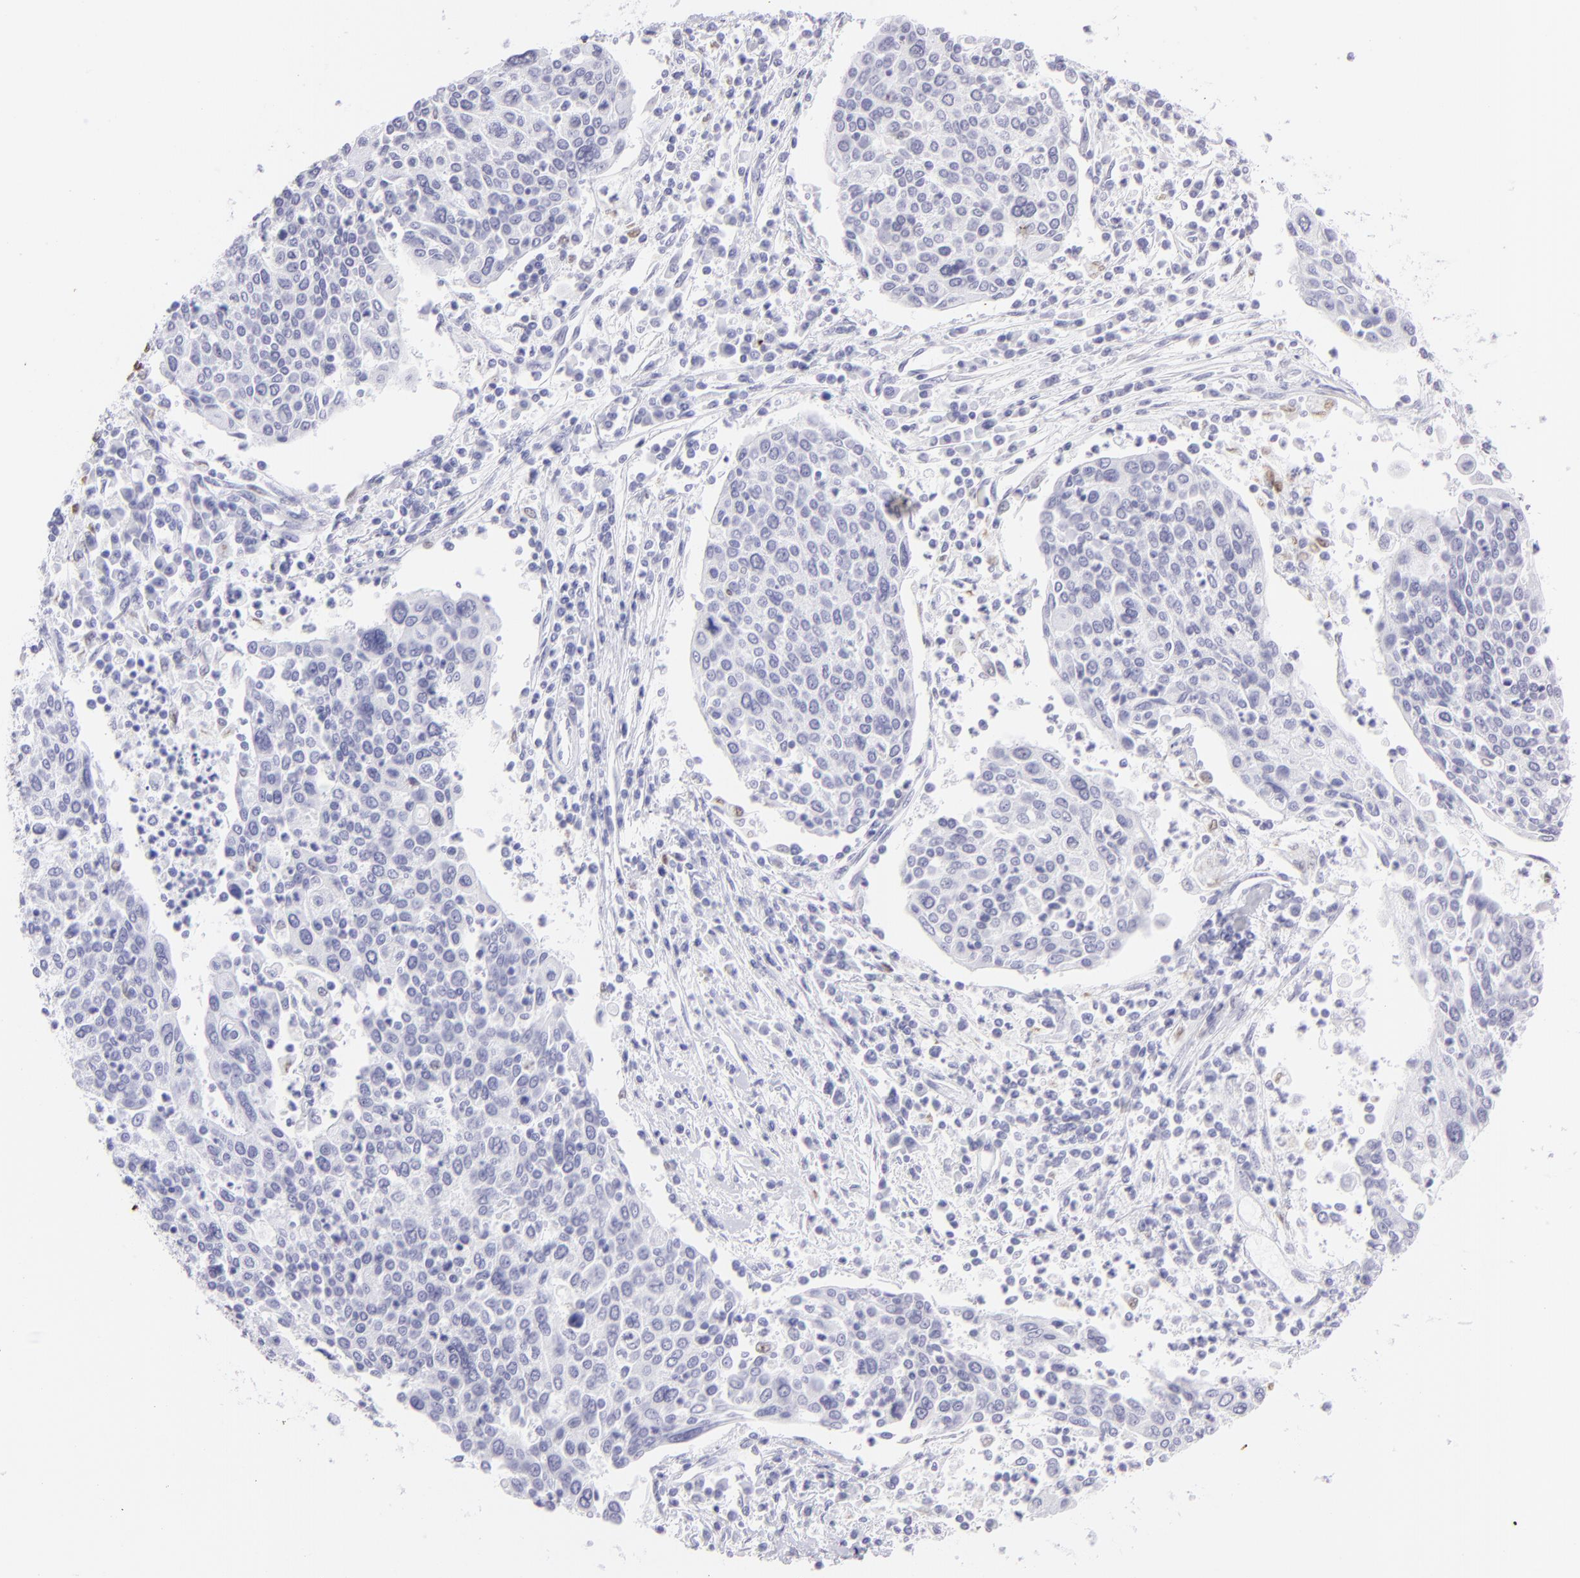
{"staining": {"intensity": "negative", "quantity": "none", "location": "none"}, "tissue": "cervical cancer", "cell_type": "Tumor cells", "image_type": "cancer", "snomed": [{"axis": "morphology", "description": "Squamous cell carcinoma, NOS"}, {"axis": "topography", "description": "Cervix"}], "caption": "IHC of cervical cancer demonstrates no staining in tumor cells.", "gene": "MITF", "patient": {"sex": "female", "age": 40}}